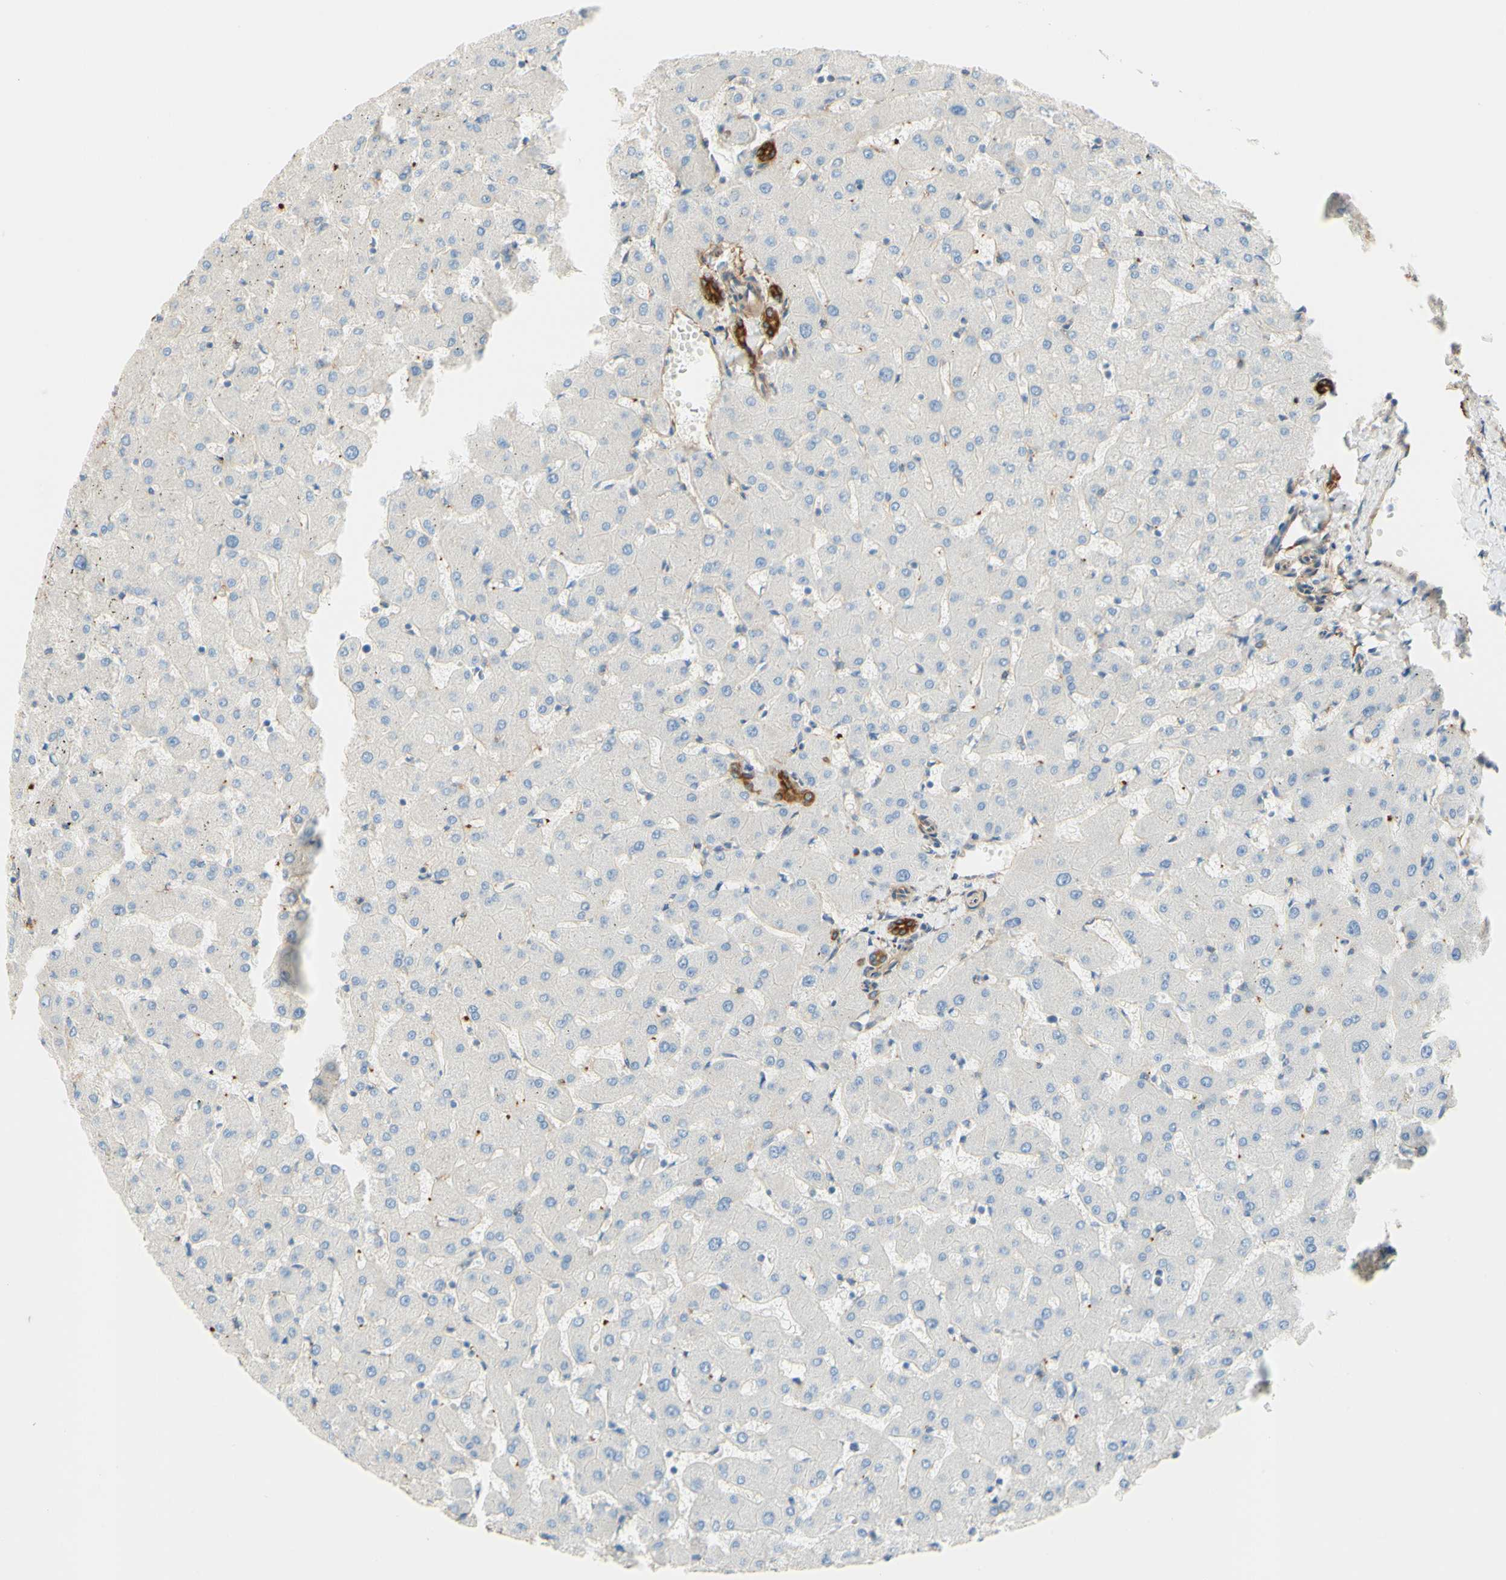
{"staining": {"intensity": "strong", "quantity": ">75%", "location": "cytoplasmic/membranous"}, "tissue": "liver", "cell_type": "Cholangiocytes", "image_type": "normal", "snomed": [{"axis": "morphology", "description": "Normal tissue, NOS"}, {"axis": "topography", "description": "Liver"}], "caption": "Immunohistochemistry (IHC) staining of normal liver, which demonstrates high levels of strong cytoplasmic/membranous expression in about >75% of cholangiocytes indicating strong cytoplasmic/membranous protein staining. The staining was performed using DAB (3,3'-diaminobenzidine) (brown) for protein detection and nuclei were counterstained in hematoxylin (blue).", "gene": "ENDOD1", "patient": {"sex": "female", "age": 63}}